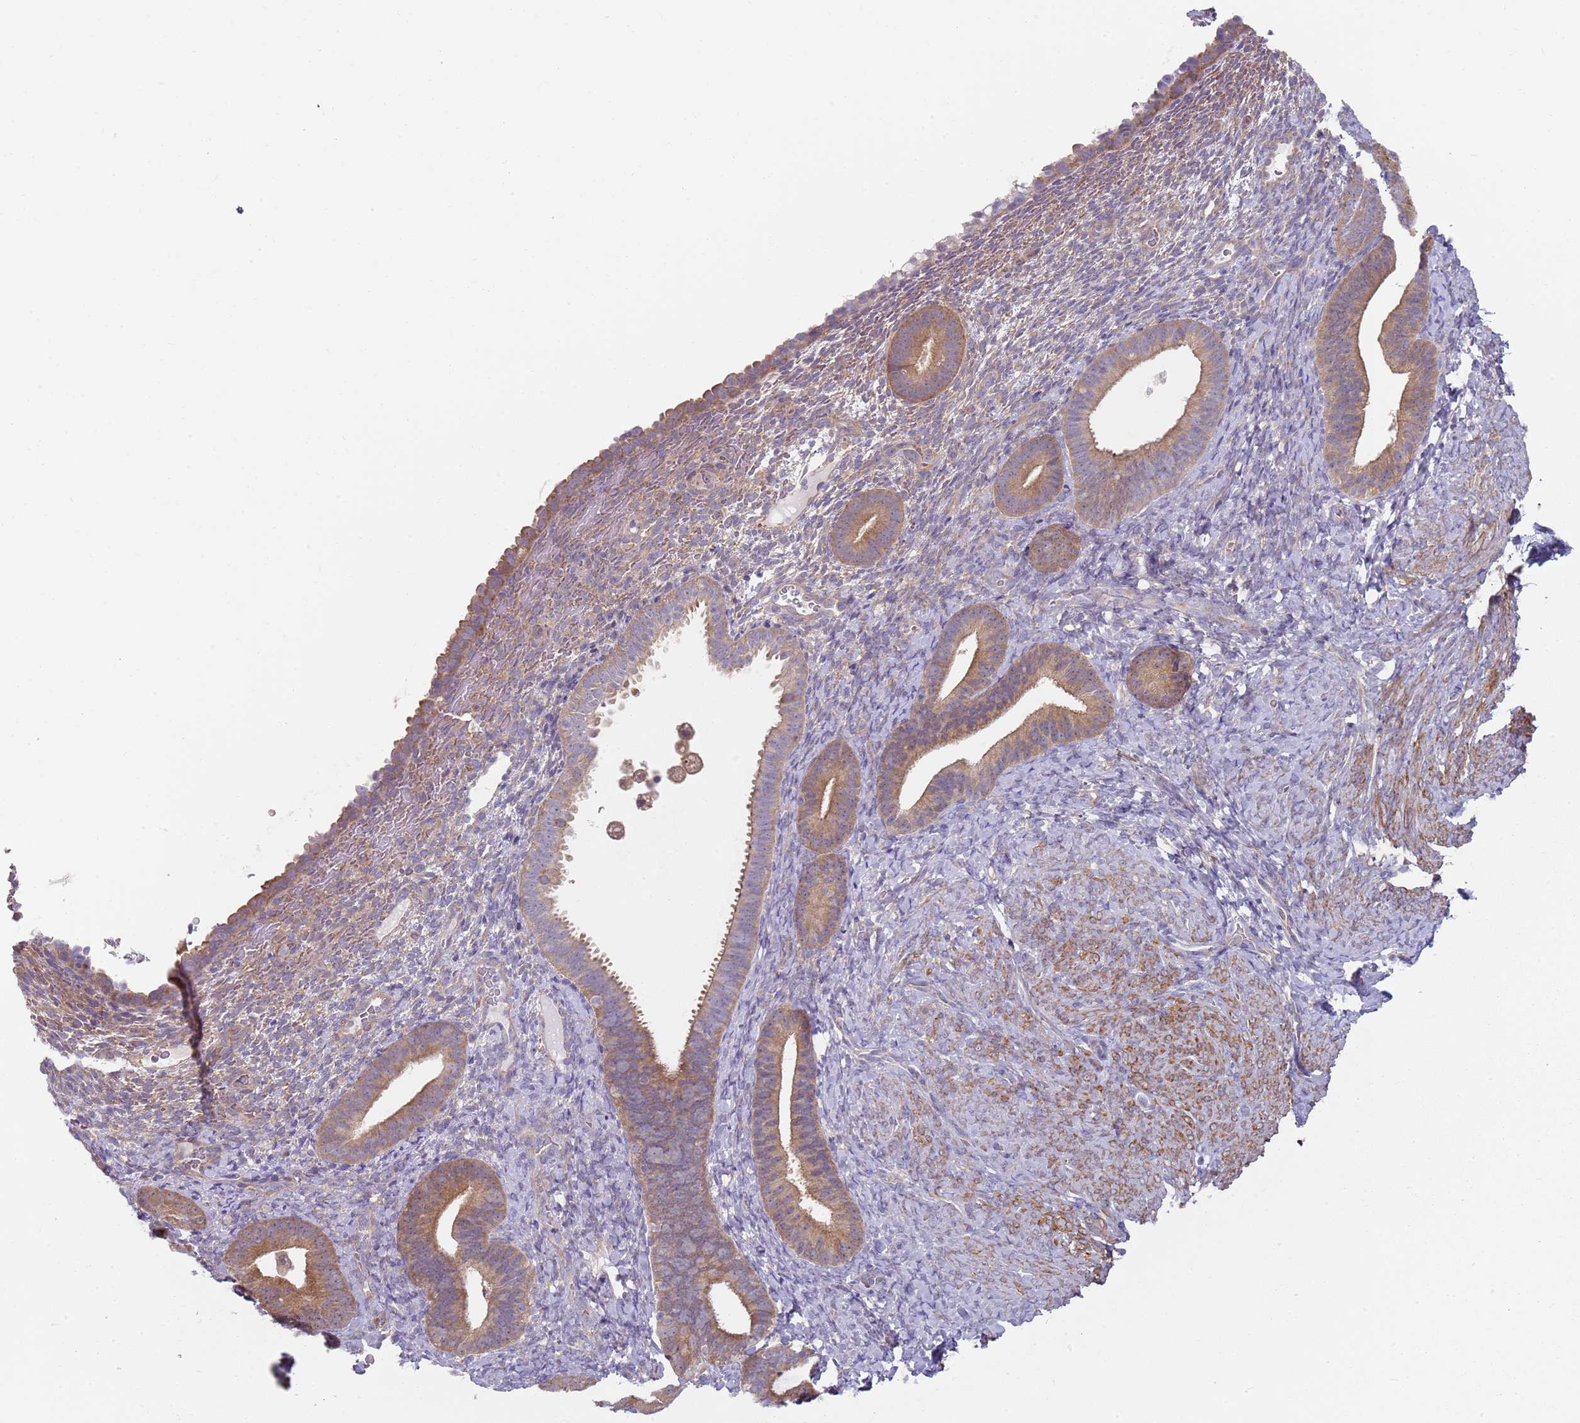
{"staining": {"intensity": "weak", "quantity": "<25%", "location": "cytoplasmic/membranous"}, "tissue": "endometrium", "cell_type": "Cells in endometrial stroma", "image_type": "normal", "snomed": [{"axis": "morphology", "description": "Normal tissue, NOS"}, {"axis": "topography", "description": "Endometrium"}], "caption": "High power microscopy image of an IHC histopathology image of unremarkable endometrium, revealing no significant positivity in cells in endometrial stroma. (DAB immunohistochemistry with hematoxylin counter stain).", "gene": "SLC26A6", "patient": {"sex": "female", "age": 65}}